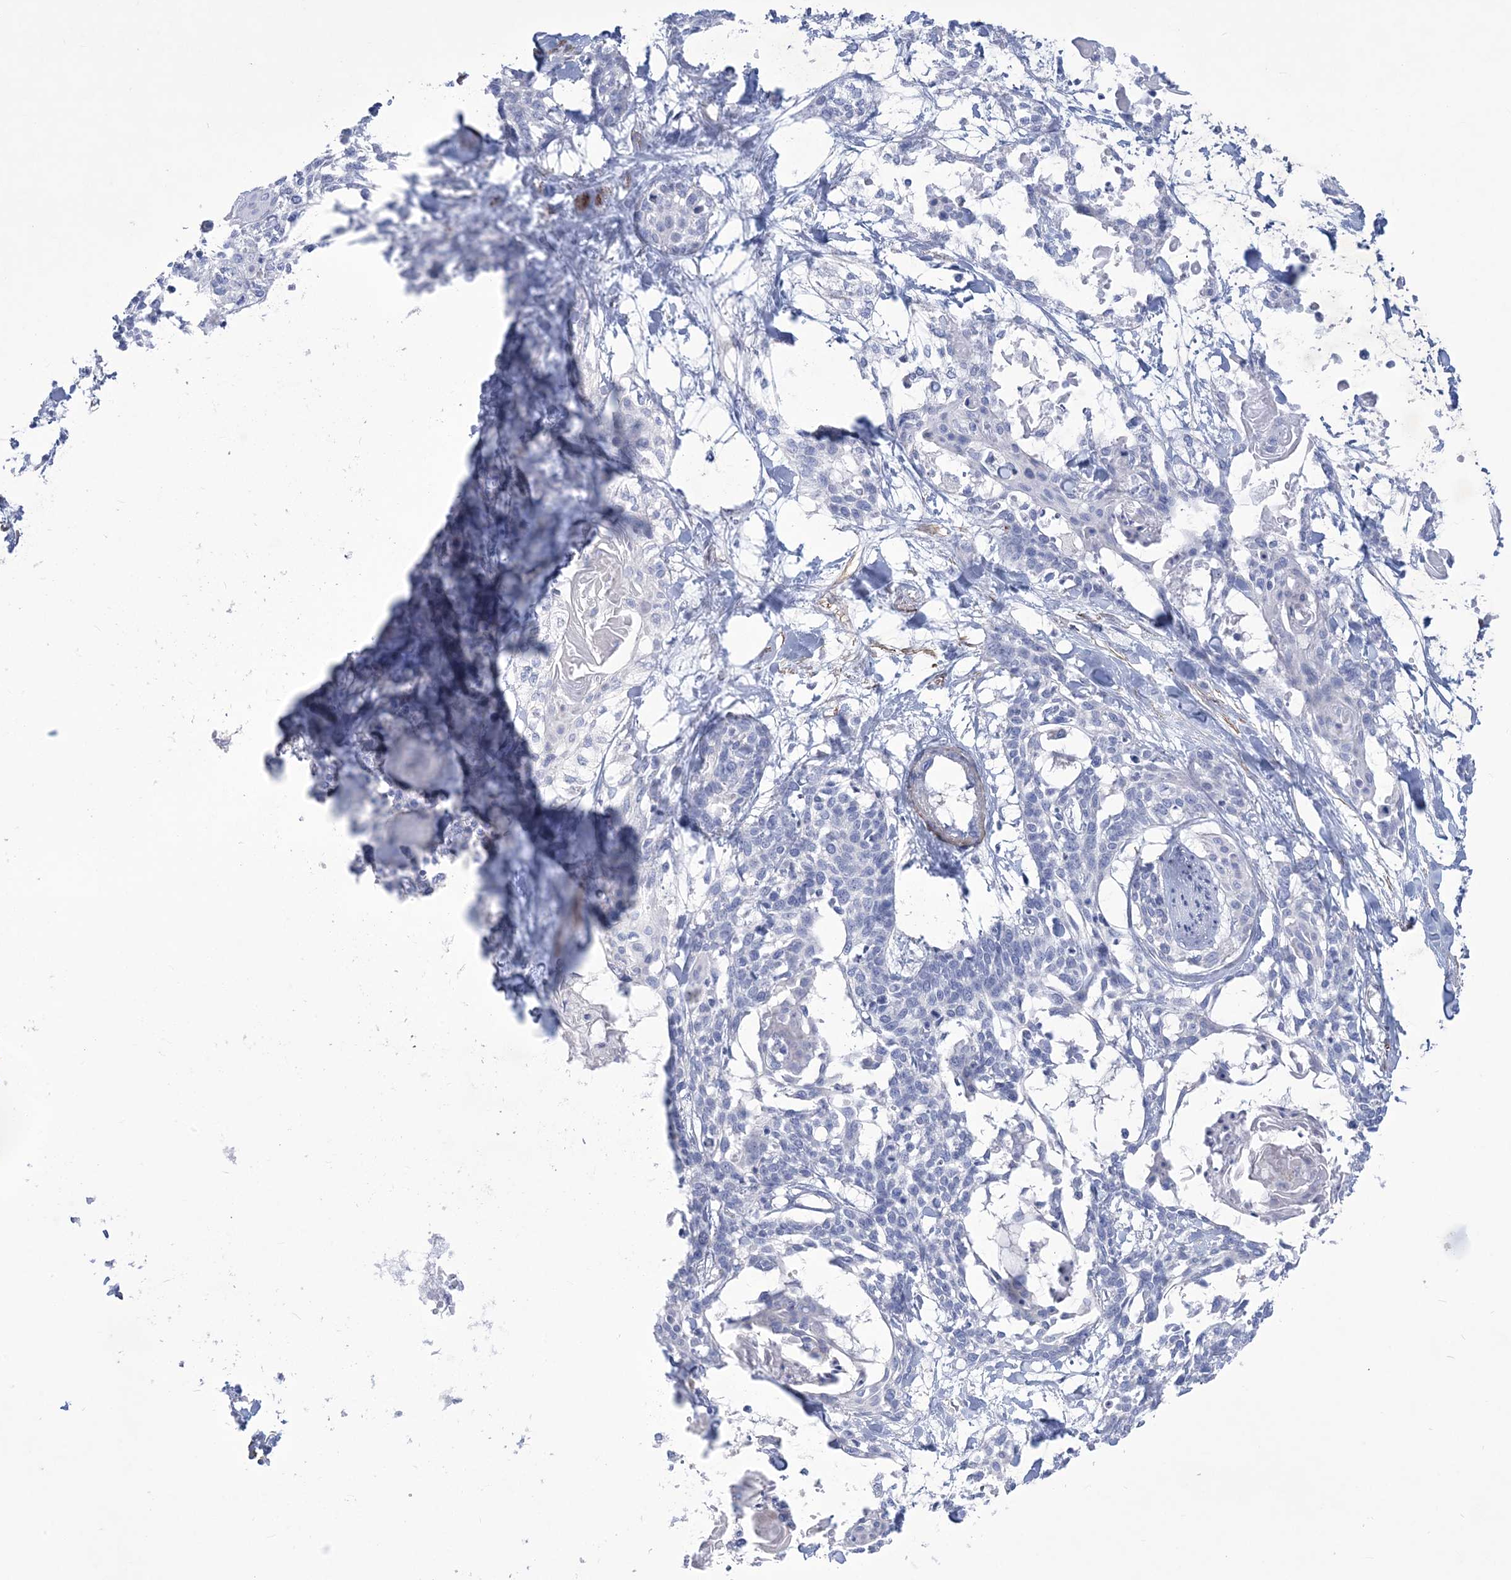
{"staining": {"intensity": "negative", "quantity": "none", "location": "none"}, "tissue": "cervical cancer", "cell_type": "Tumor cells", "image_type": "cancer", "snomed": [{"axis": "morphology", "description": "Squamous cell carcinoma, NOS"}, {"axis": "topography", "description": "Cervix"}], "caption": "A photomicrograph of human cervical squamous cell carcinoma is negative for staining in tumor cells.", "gene": "WDR74", "patient": {"sex": "female", "age": 57}}